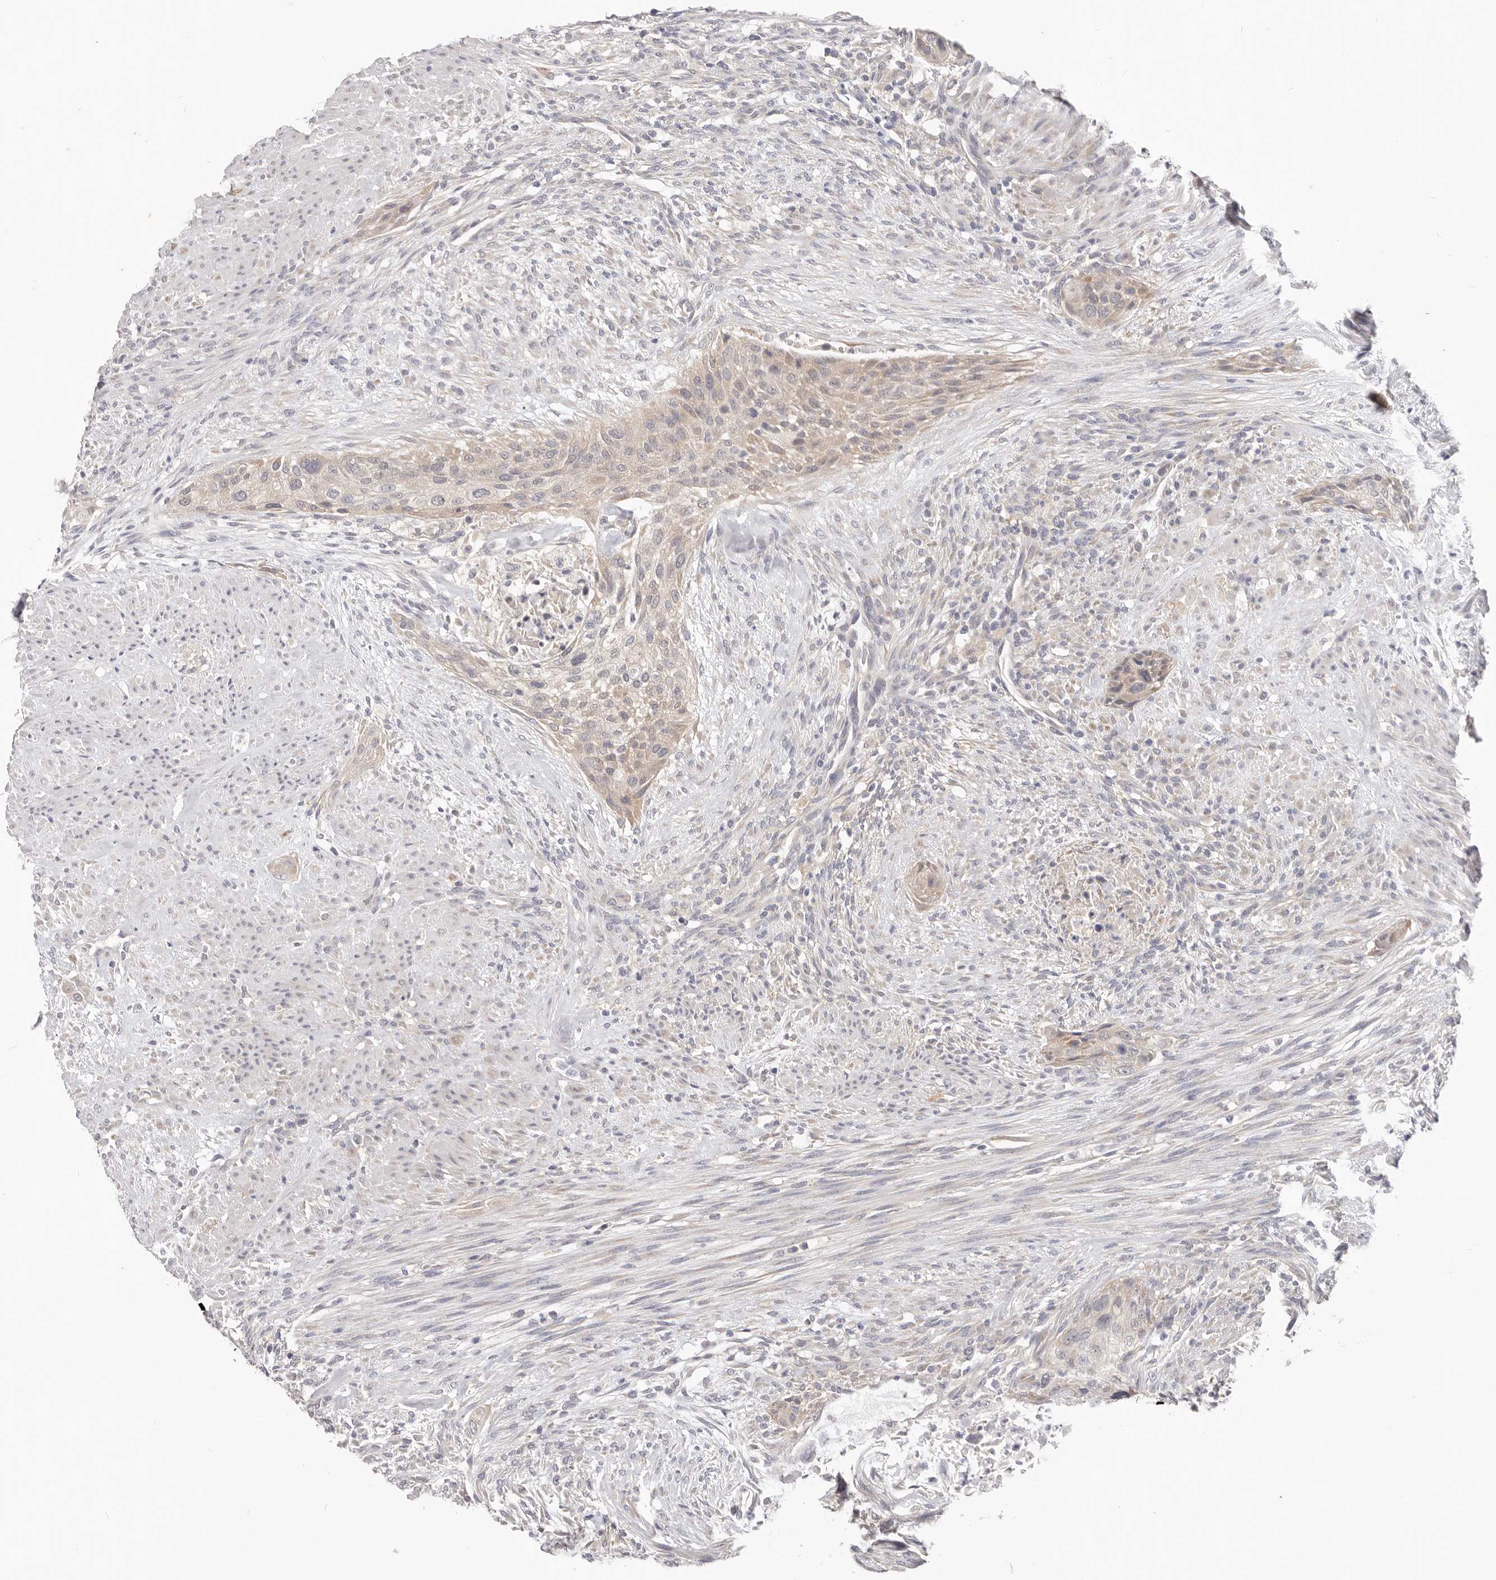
{"staining": {"intensity": "weak", "quantity": "<25%", "location": "cytoplasmic/membranous"}, "tissue": "urothelial cancer", "cell_type": "Tumor cells", "image_type": "cancer", "snomed": [{"axis": "morphology", "description": "Urothelial carcinoma, High grade"}, {"axis": "topography", "description": "Urinary bladder"}], "caption": "Histopathology image shows no significant protein expression in tumor cells of urothelial cancer. The staining is performed using DAB brown chromogen with nuclei counter-stained in using hematoxylin.", "gene": "WDR77", "patient": {"sex": "male", "age": 35}}